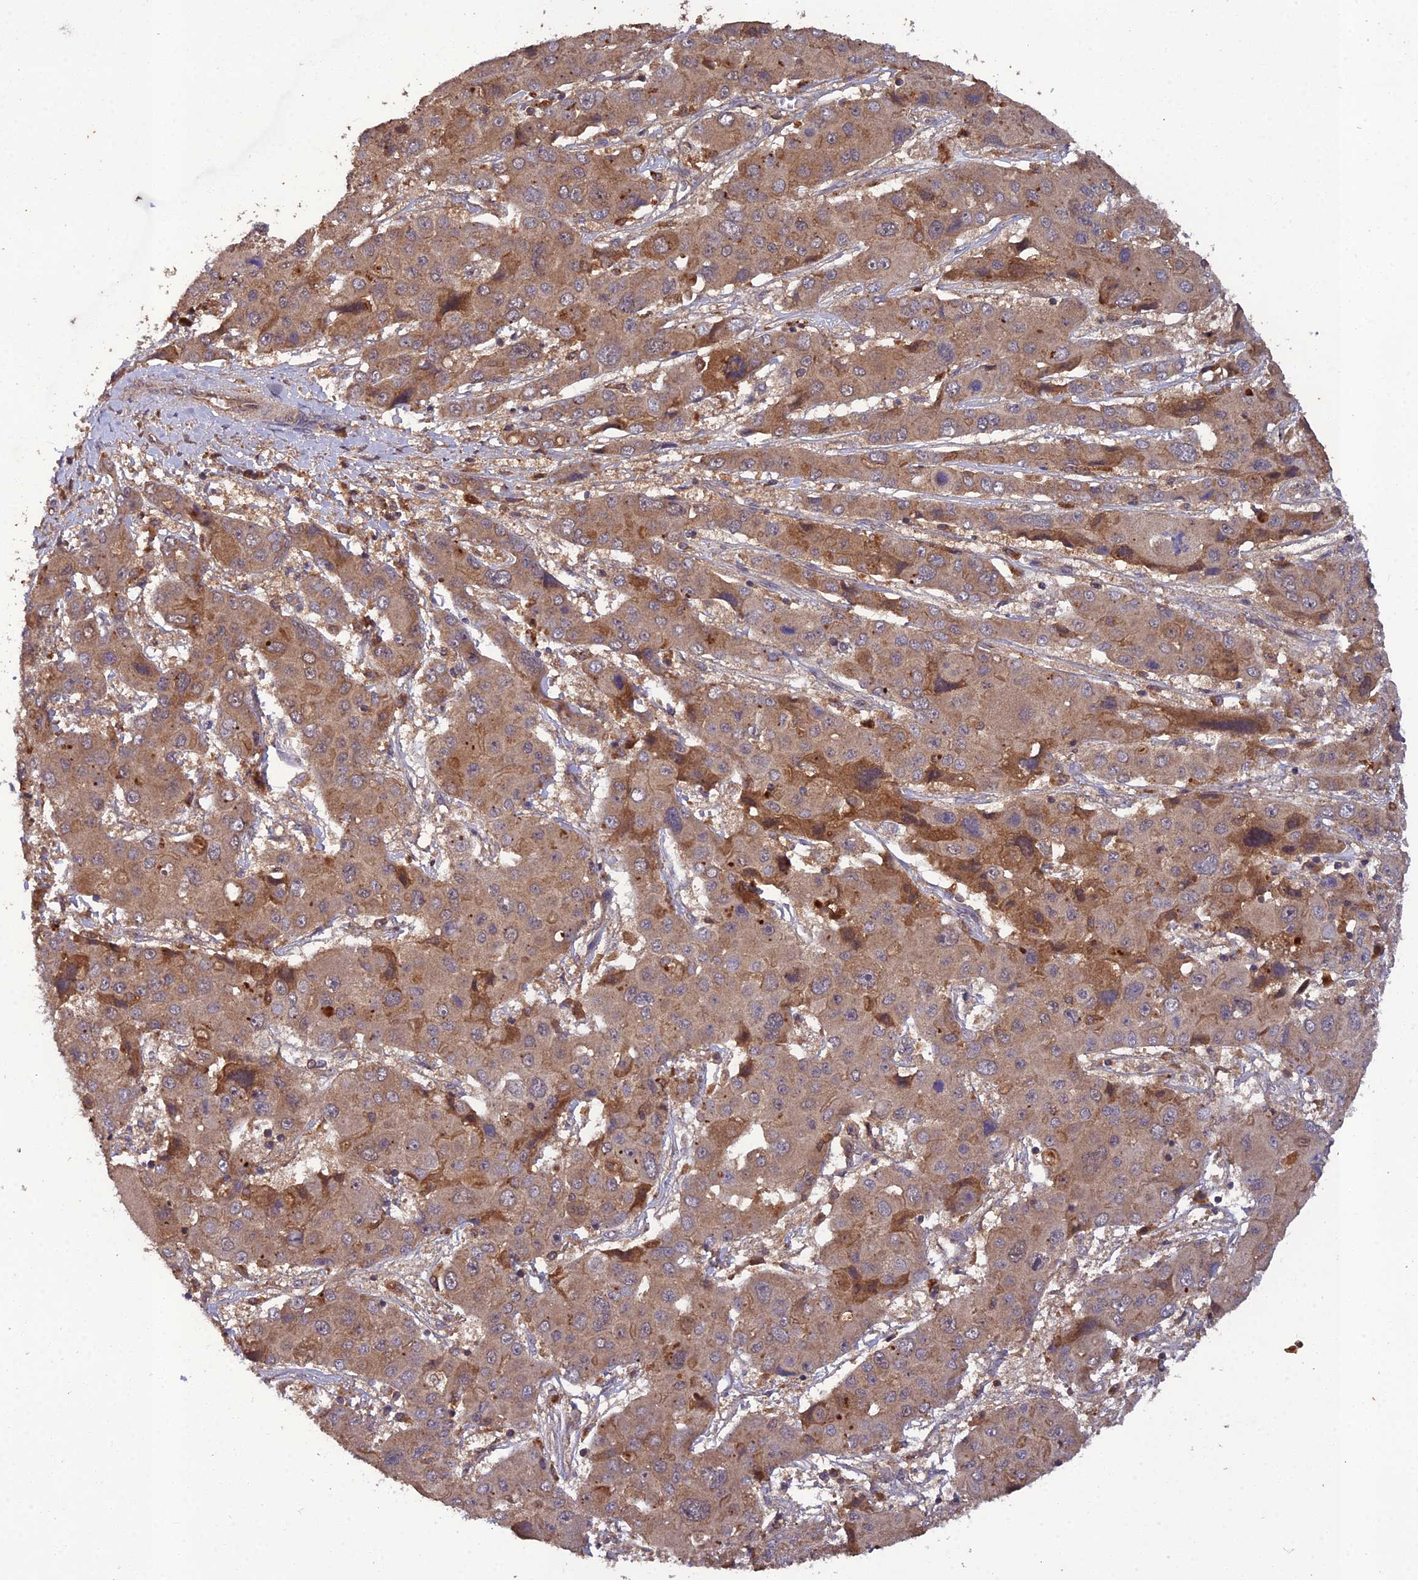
{"staining": {"intensity": "moderate", "quantity": ">75%", "location": "cytoplasmic/membranous"}, "tissue": "liver cancer", "cell_type": "Tumor cells", "image_type": "cancer", "snomed": [{"axis": "morphology", "description": "Cholangiocarcinoma"}, {"axis": "topography", "description": "Liver"}], "caption": "Immunohistochemistry (IHC) (DAB (3,3'-diaminobenzidine)) staining of liver cancer displays moderate cytoplasmic/membranous protein staining in approximately >75% of tumor cells.", "gene": "TMEM258", "patient": {"sex": "male", "age": 67}}